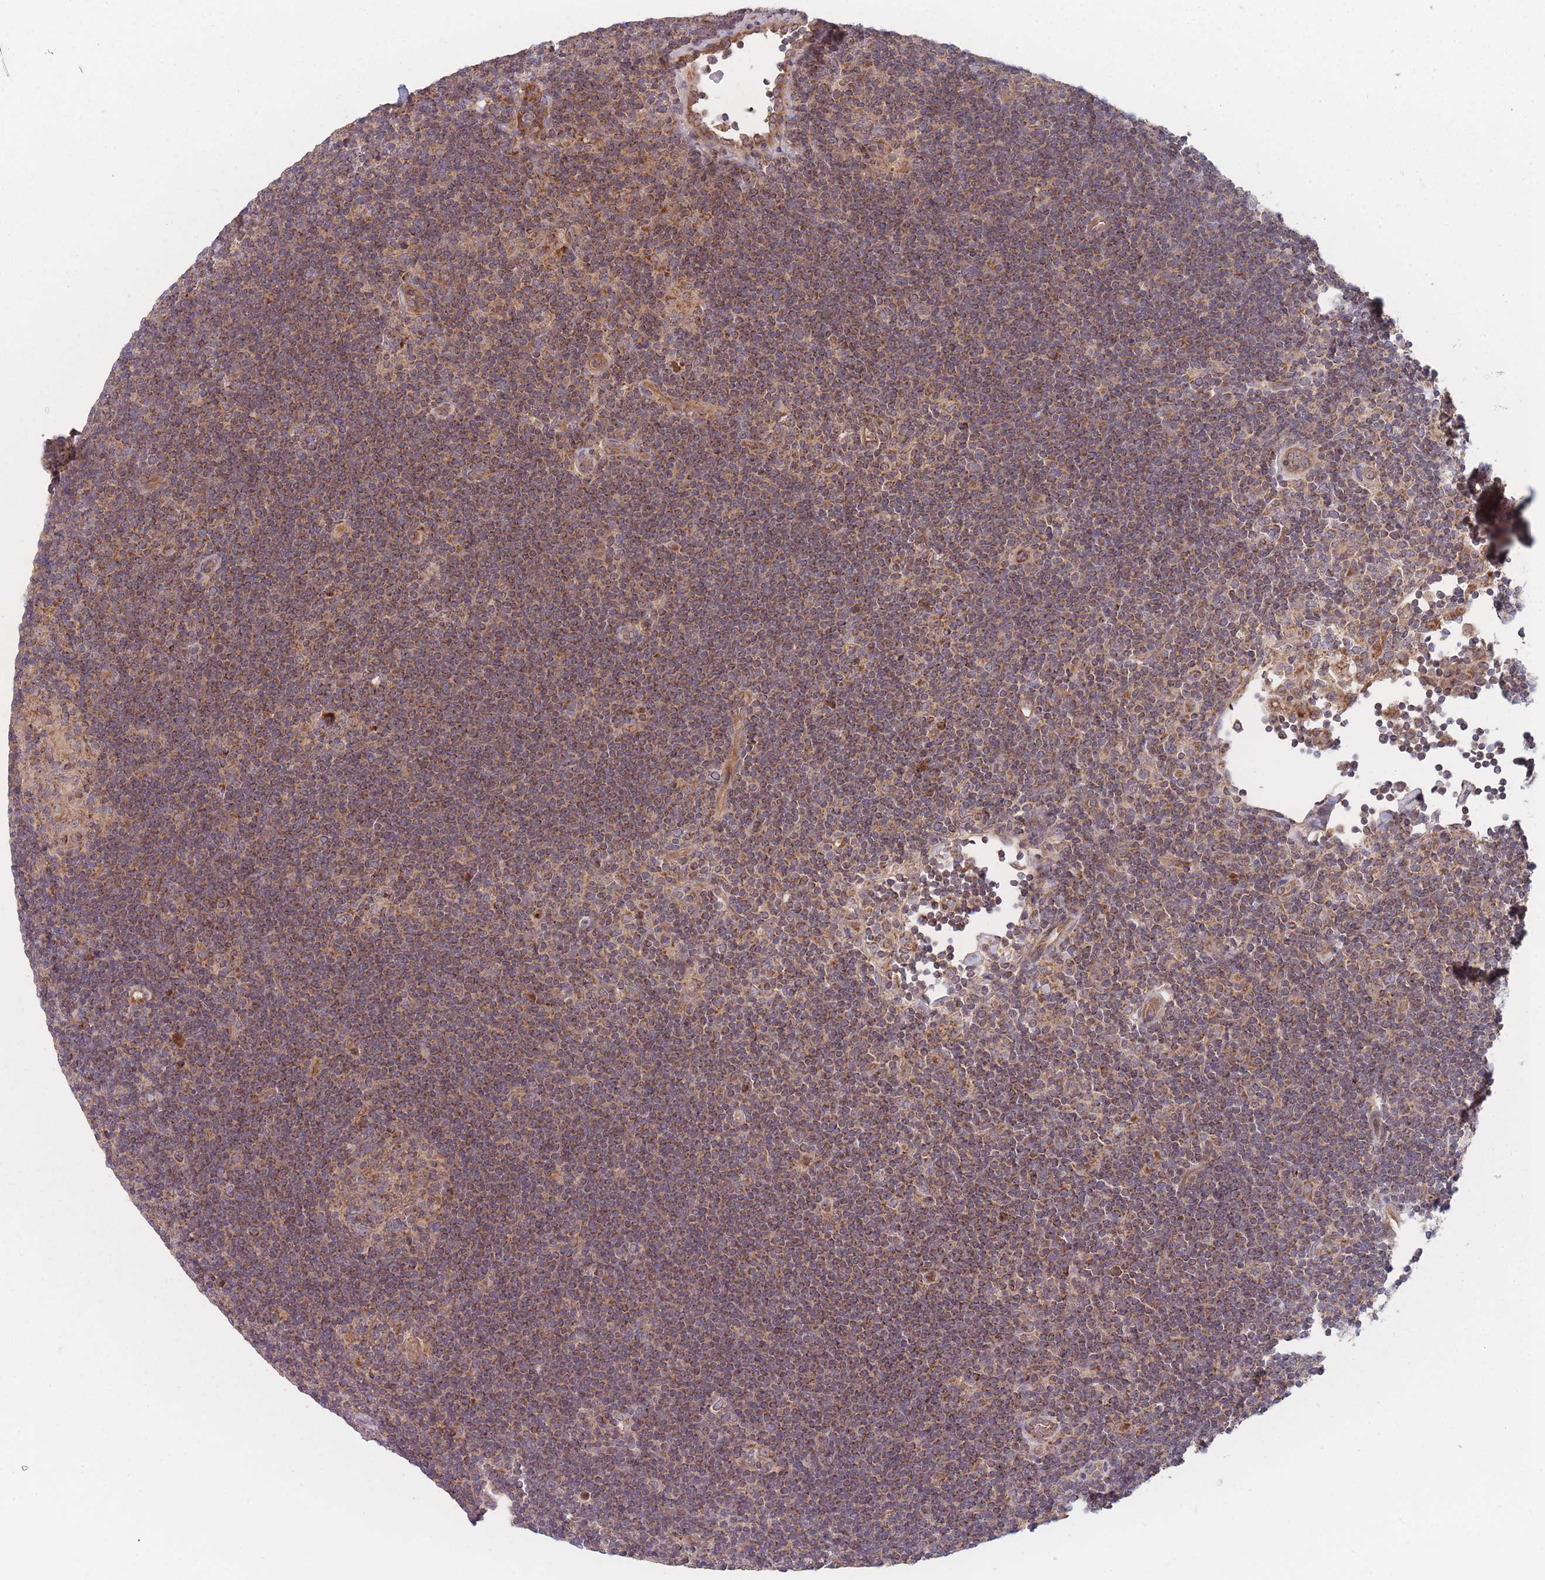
{"staining": {"intensity": "moderate", "quantity": ">75%", "location": "cytoplasmic/membranous"}, "tissue": "lymphoma", "cell_type": "Tumor cells", "image_type": "cancer", "snomed": [{"axis": "morphology", "description": "Hodgkin's disease, NOS"}, {"axis": "topography", "description": "Lymph node"}], "caption": "This is a histology image of immunohistochemistry staining of Hodgkin's disease, which shows moderate expression in the cytoplasmic/membranous of tumor cells.", "gene": "ATP5MG", "patient": {"sex": "female", "age": 57}}